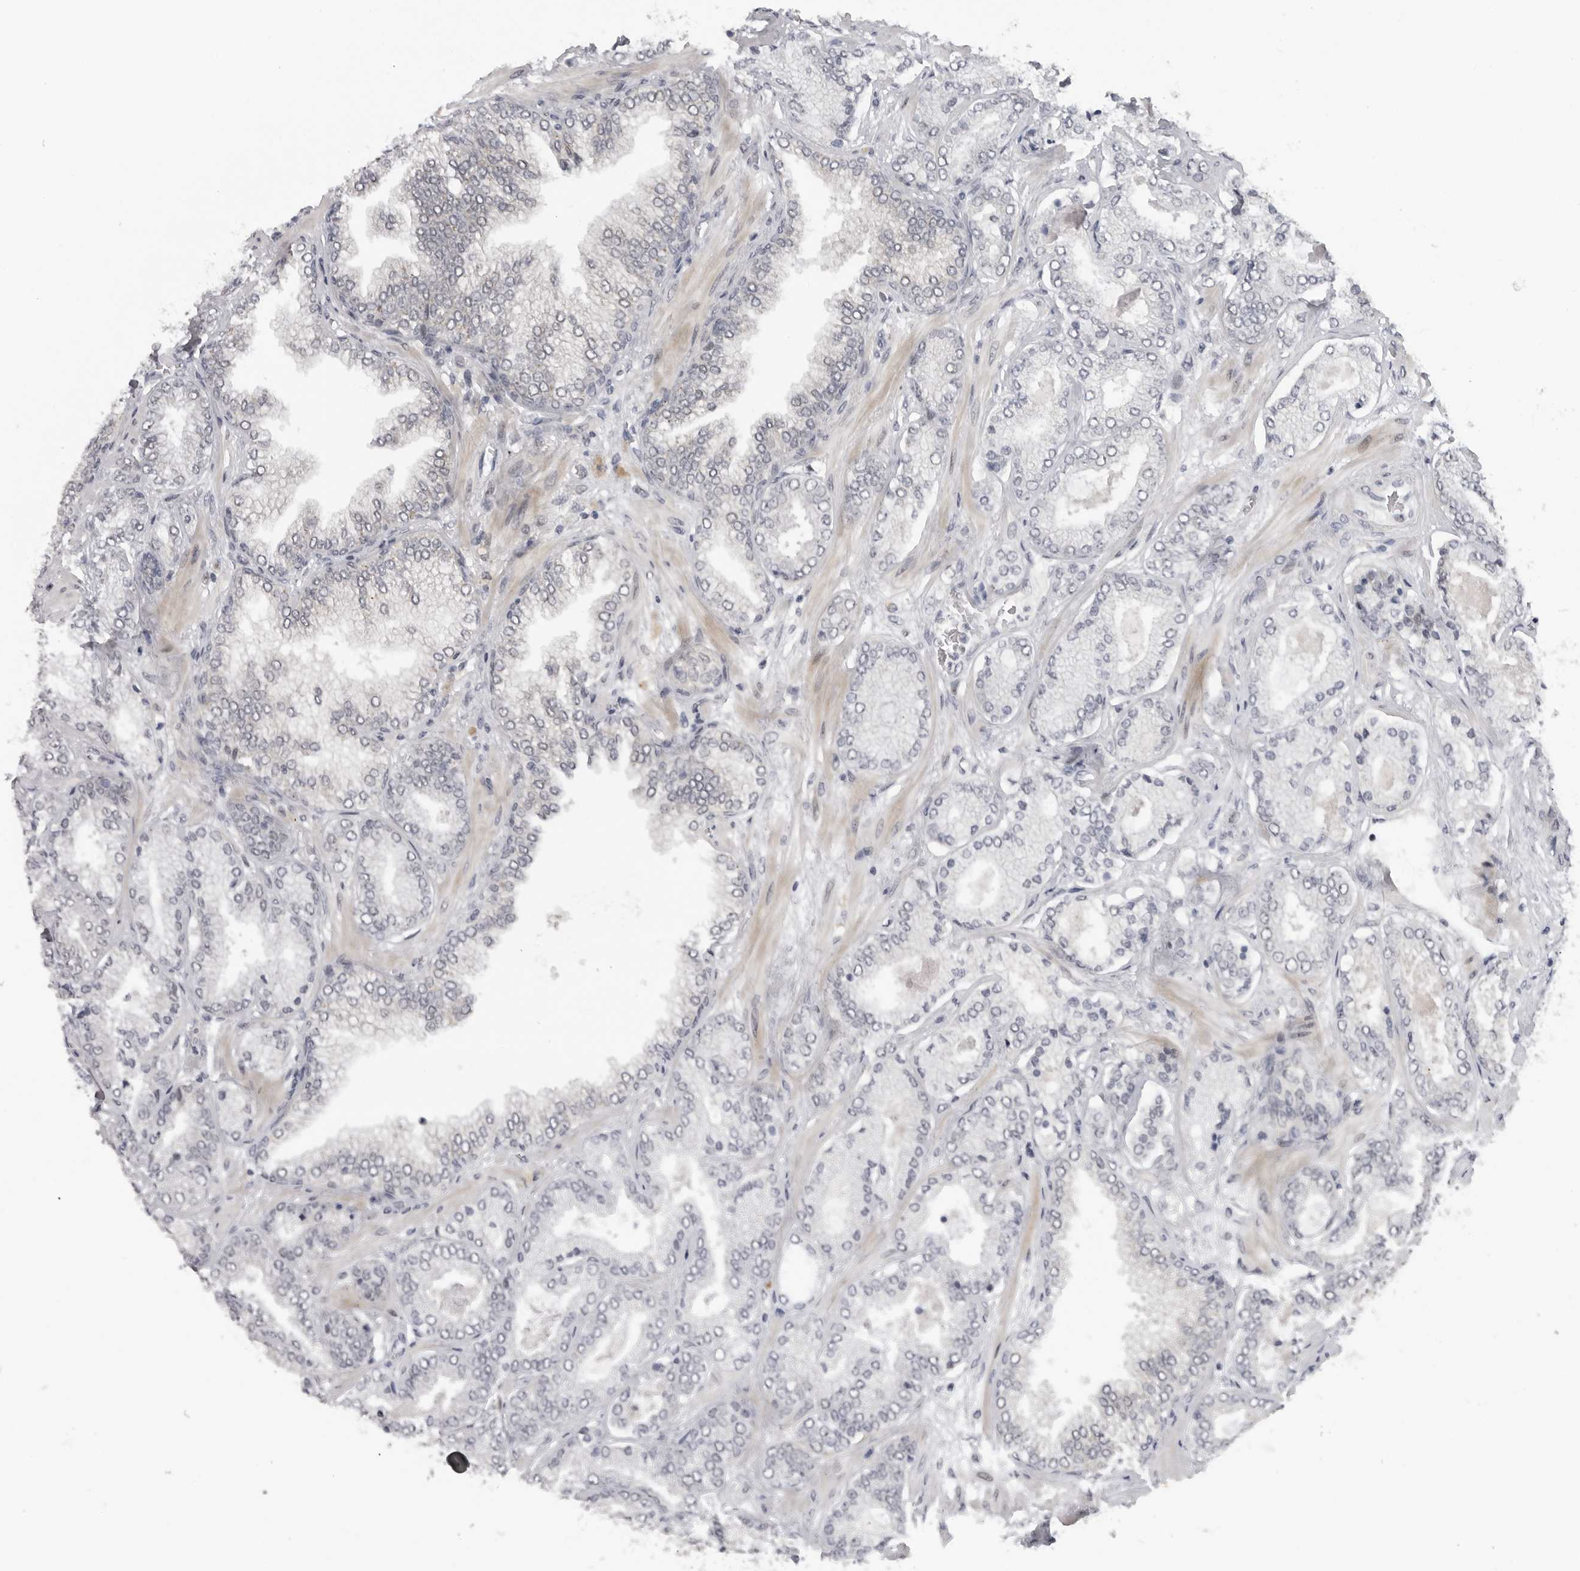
{"staining": {"intensity": "negative", "quantity": "none", "location": "none"}, "tissue": "prostate cancer", "cell_type": "Tumor cells", "image_type": "cancer", "snomed": [{"axis": "morphology", "description": "Adenocarcinoma, High grade"}, {"axis": "topography", "description": "Prostate"}], "caption": "This is a image of immunohistochemistry (IHC) staining of high-grade adenocarcinoma (prostate), which shows no staining in tumor cells.", "gene": "ALPK2", "patient": {"sex": "male", "age": 58}}